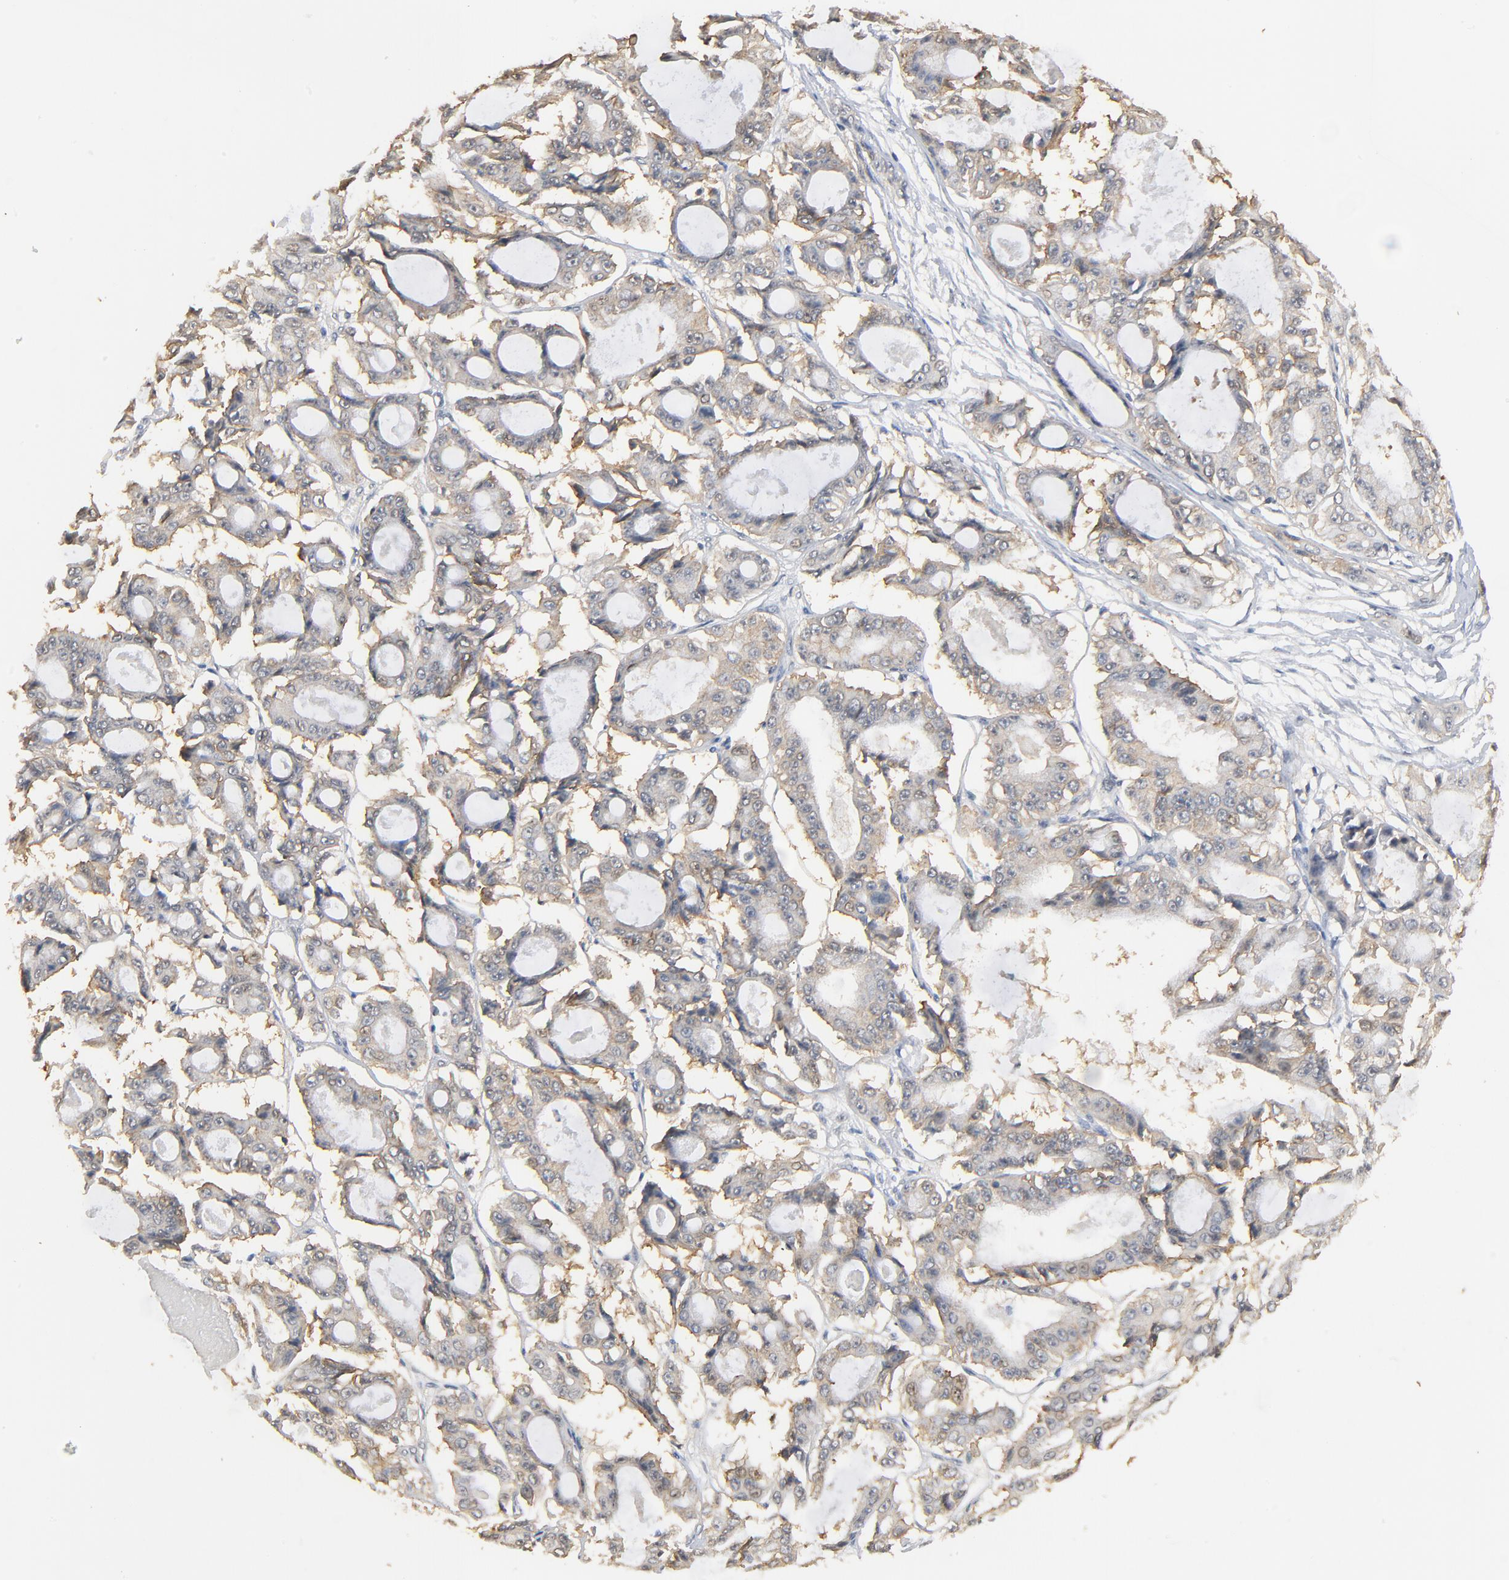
{"staining": {"intensity": "weak", "quantity": ">75%", "location": "cytoplasmic/membranous"}, "tissue": "ovarian cancer", "cell_type": "Tumor cells", "image_type": "cancer", "snomed": [{"axis": "morphology", "description": "Carcinoma, endometroid"}, {"axis": "topography", "description": "Ovary"}], "caption": "This histopathology image shows IHC staining of human ovarian cancer, with low weak cytoplasmic/membranous staining in about >75% of tumor cells.", "gene": "EPCAM", "patient": {"sex": "female", "age": 61}}